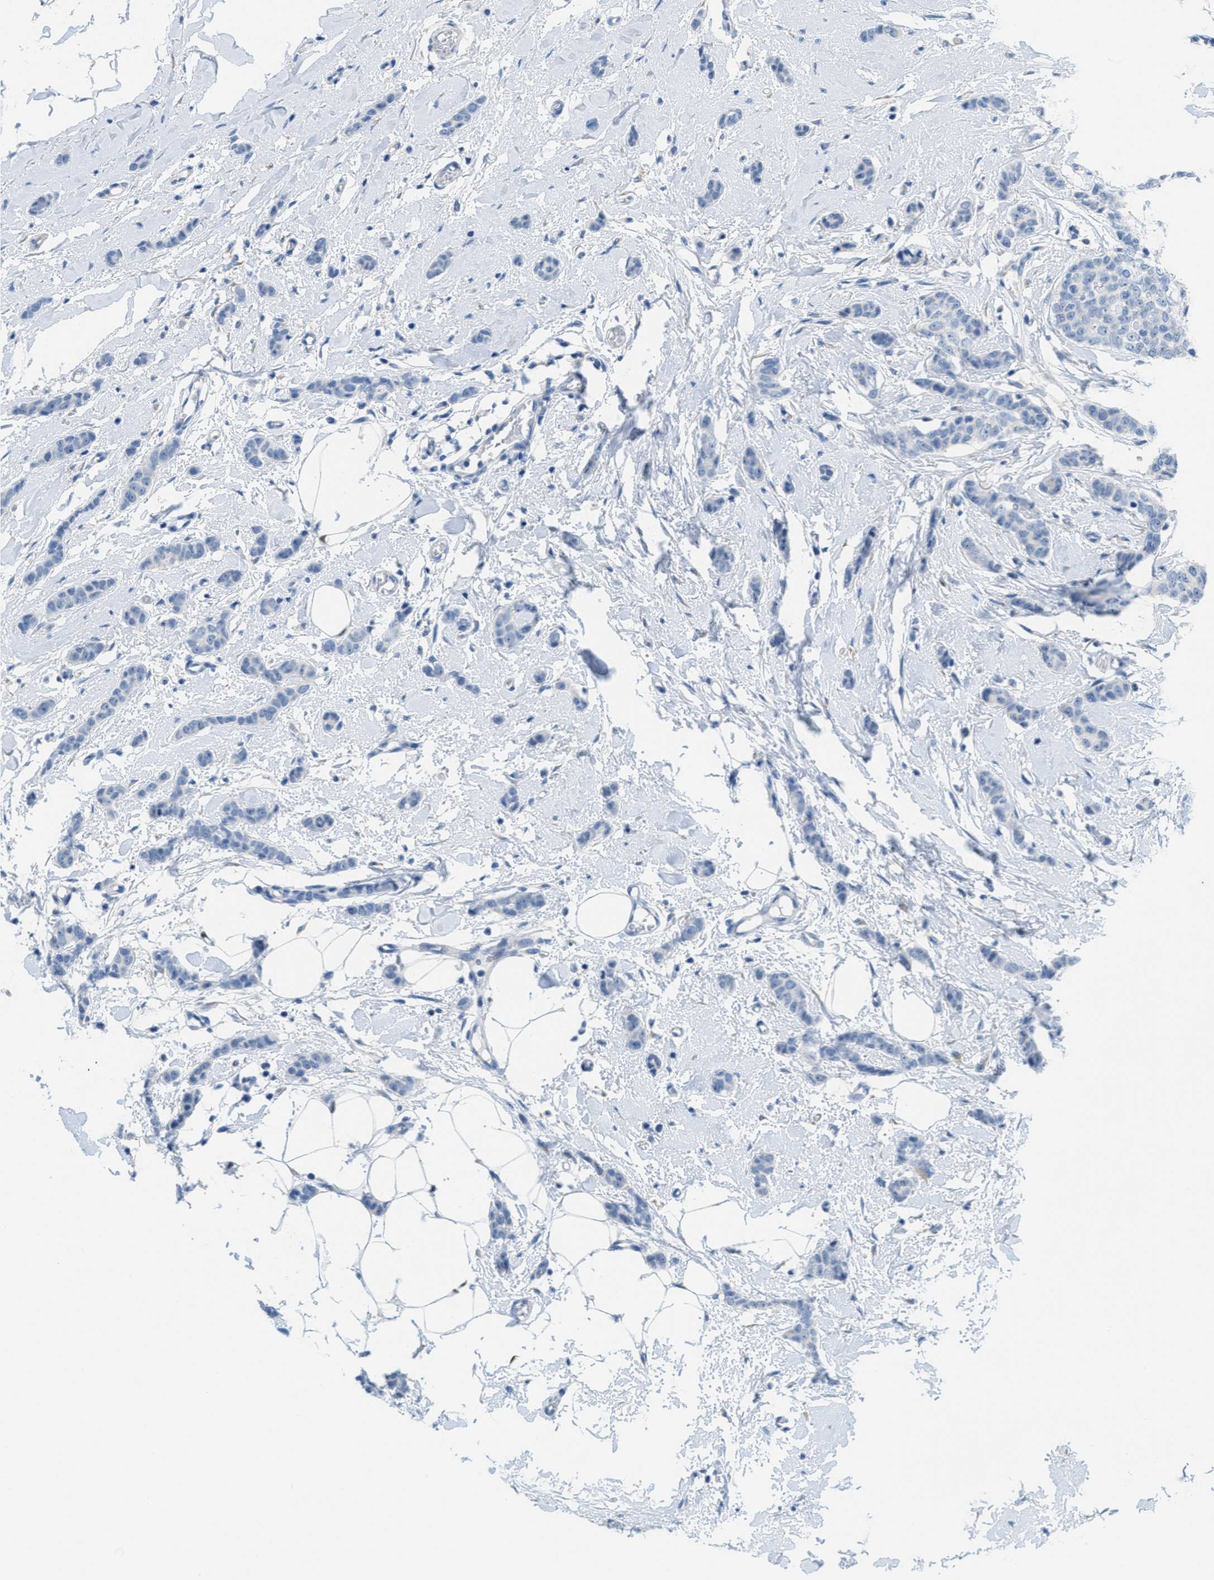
{"staining": {"intensity": "negative", "quantity": "none", "location": "none"}, "tissue": "breast cancer", "cell_type": "Tumor cells", "image_type": "cancer", "snomed": [{"axis": "morphology", "description": "Lobular carcinoma"}, {"axis": "topography", "description": "Skin"}, {"axis": "topography", "description": "Breast"}], "caption": "This is an immunohistochemistry micrograph of breast cancer. There is no positivity in tumor cells.", "gene": "PTDSS1", "patient": {"sex": "female", "age": 46}}